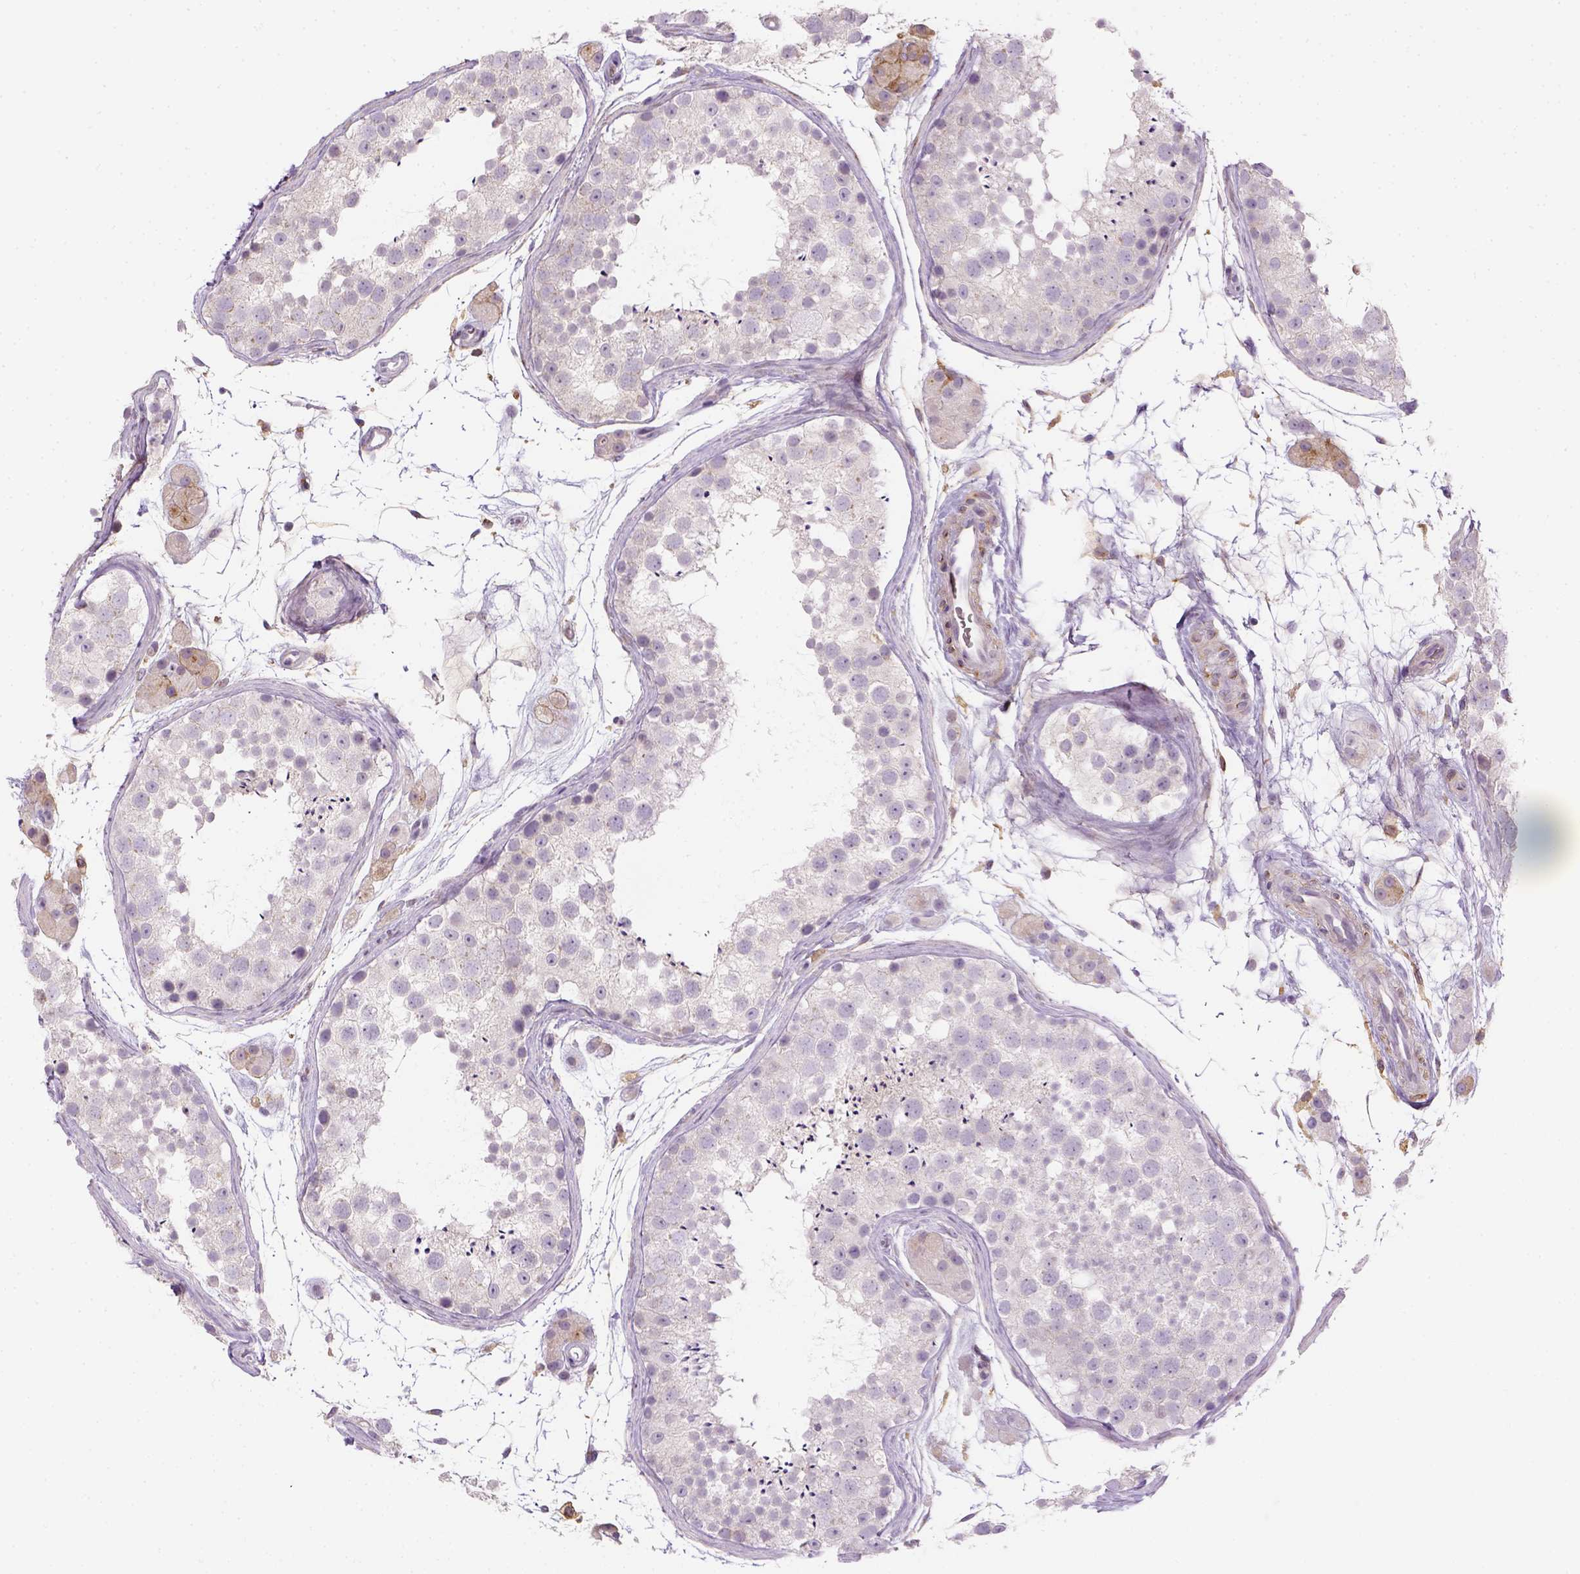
{"staining": {"intensity": "negative", "quantity": "none", "location": "none"}, "tissue": "testis", "cell_type": "Cells in seminiferous ducts", "image_type": "normal", "snomed": [{"axis": "morphology", "description": "Normal tissue, NOS"}, {"axis": "topography", "description": "Testis"}], "caption": "The immunohistochemistry photomicrograph has no significant positivity in cells in seminiferous ducts of testis. (DAB (3,3'-diaminobenzidine) immunohistochemistry, high magnification).", "gene": "CACNB1", "patient": {"sex": "male", "age": 41}}